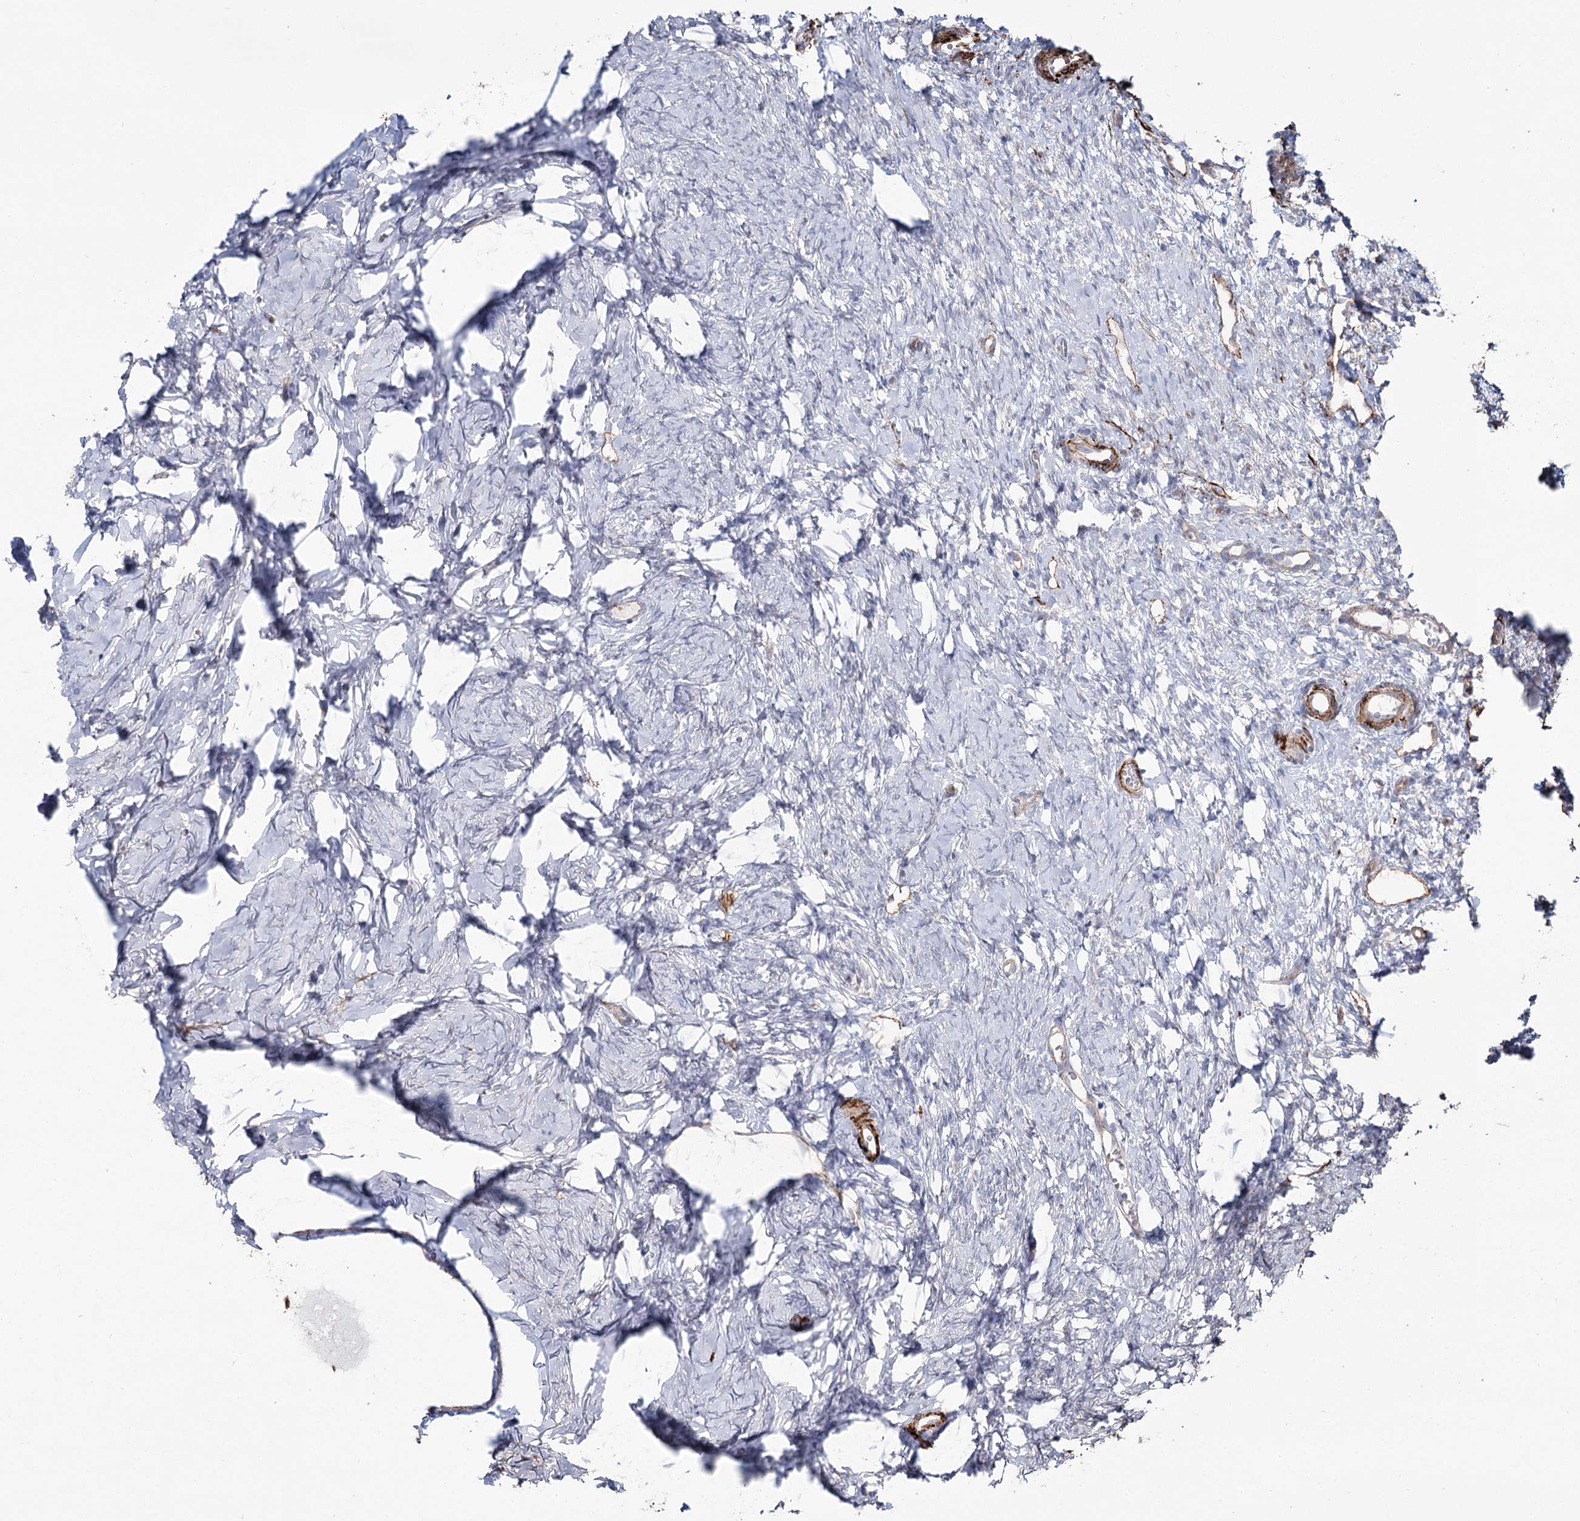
{"staining": {"intensity": "negative", "quantity": "none", "location": "none"}, "tissue": "ovary", "cell_type": "Ovarian stroma cells", "image_type": "normal", "snomed": [{"axis": "morphology", "description": "Normal tissue, NOS"}, {"axis": "topography", "description": "Ovary"}], "caption": "Immunohistochemistry histopathology image of normal human ovary stained for a protein (brown), which shows no staining in ovarian stroma cells.", "gene": "SUMF1", "patient": {"sex": "female", "age": 51}}